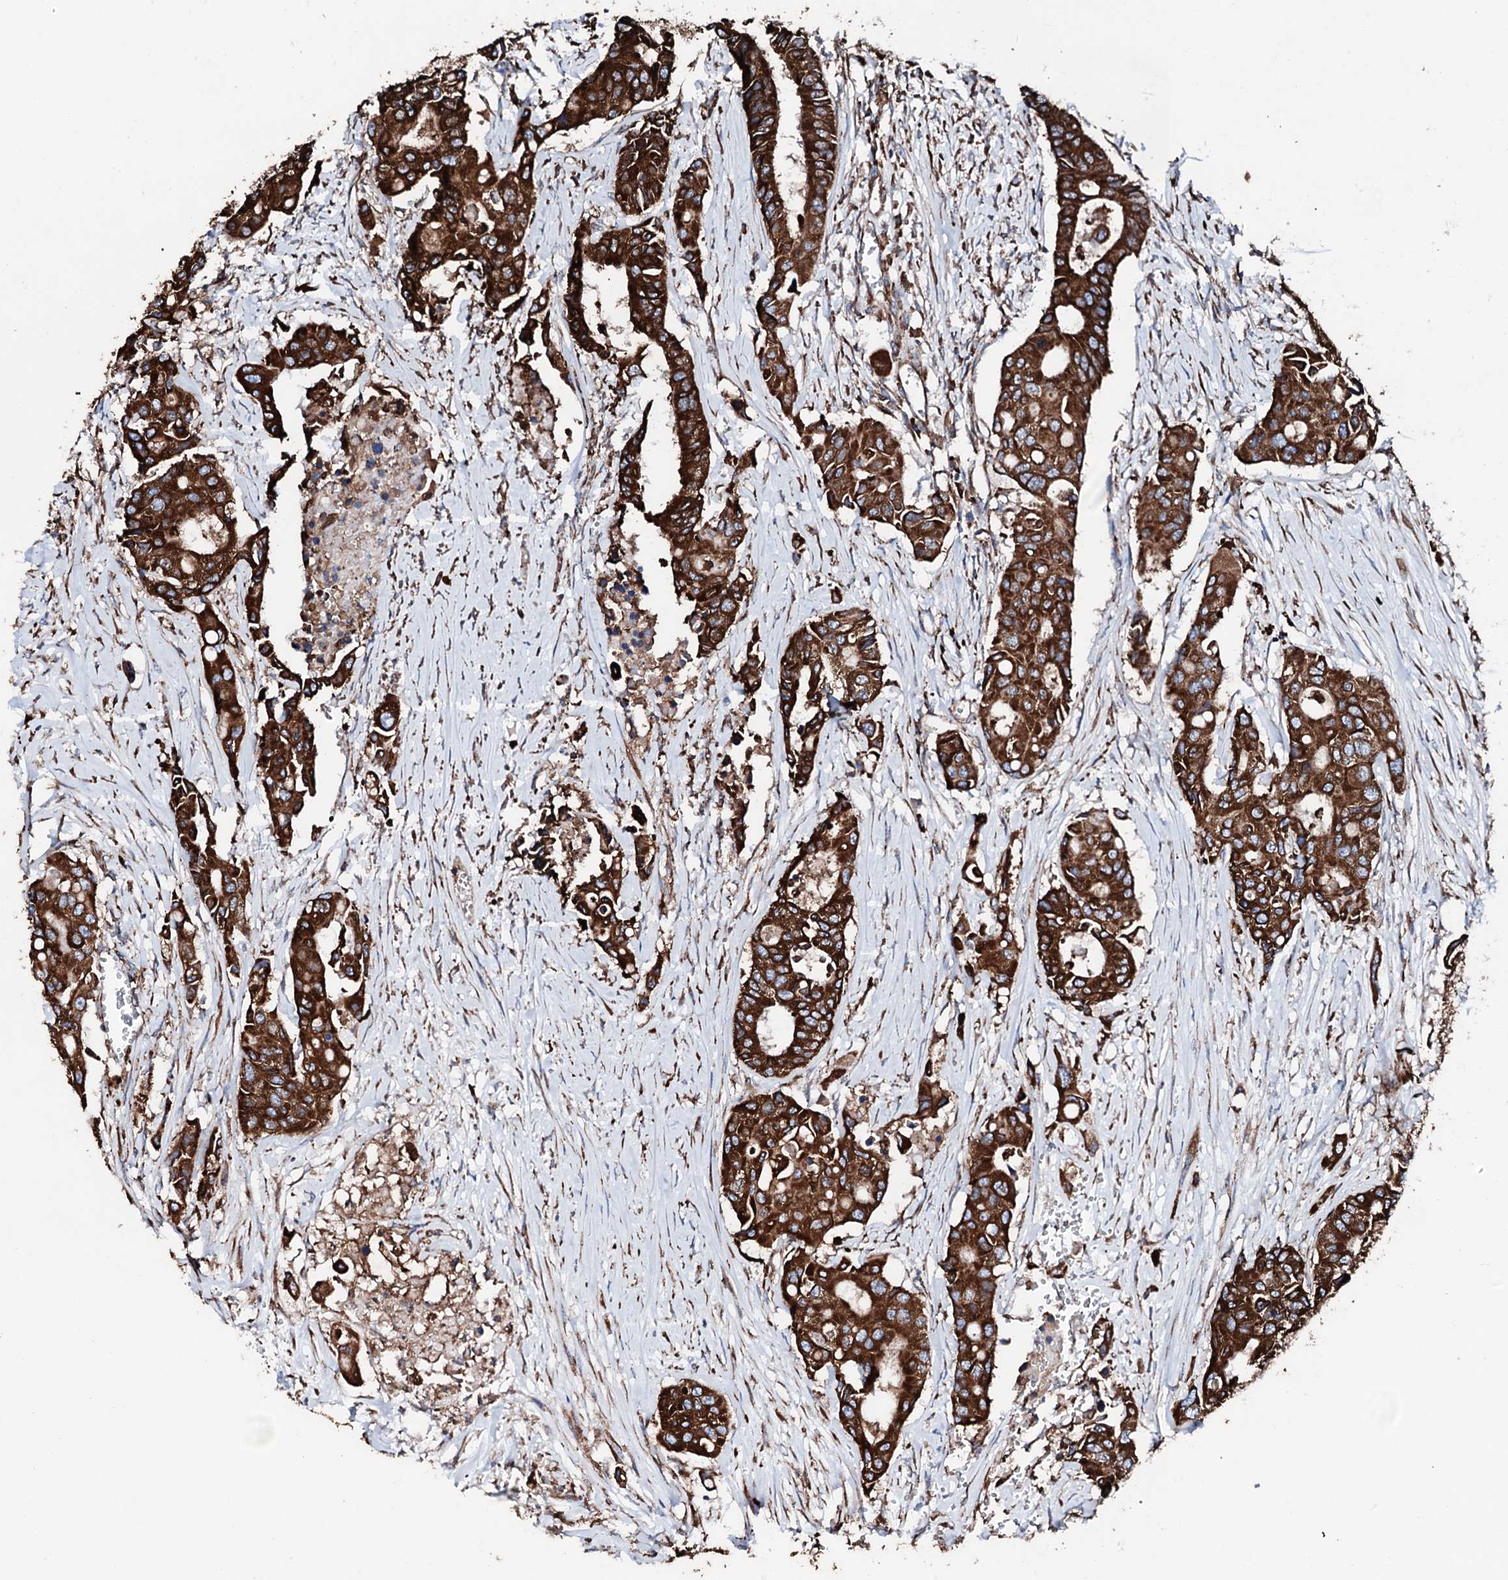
{"staining": {"intensity": "strong", "quantity": ">75%", "location": "cytoplasmic/membranous"}, "tissue": "colorectal cancer", "cell_type": "Tumor cells", "image_type": "cancer", "snomed": [{"axis": "morphology", "description": "Adenocarcinoma, NOS"}, {"axis": "topography", "description": "Colon"}], "caption": "Immunohistochemical staining of colorectal adenocarcinoma shows strong cytoplasmic/membranous protein staining in approximately >75% of tumor cells.", "gene": "AMDHD1", "patient": {"sex": "male", "age": 77}}